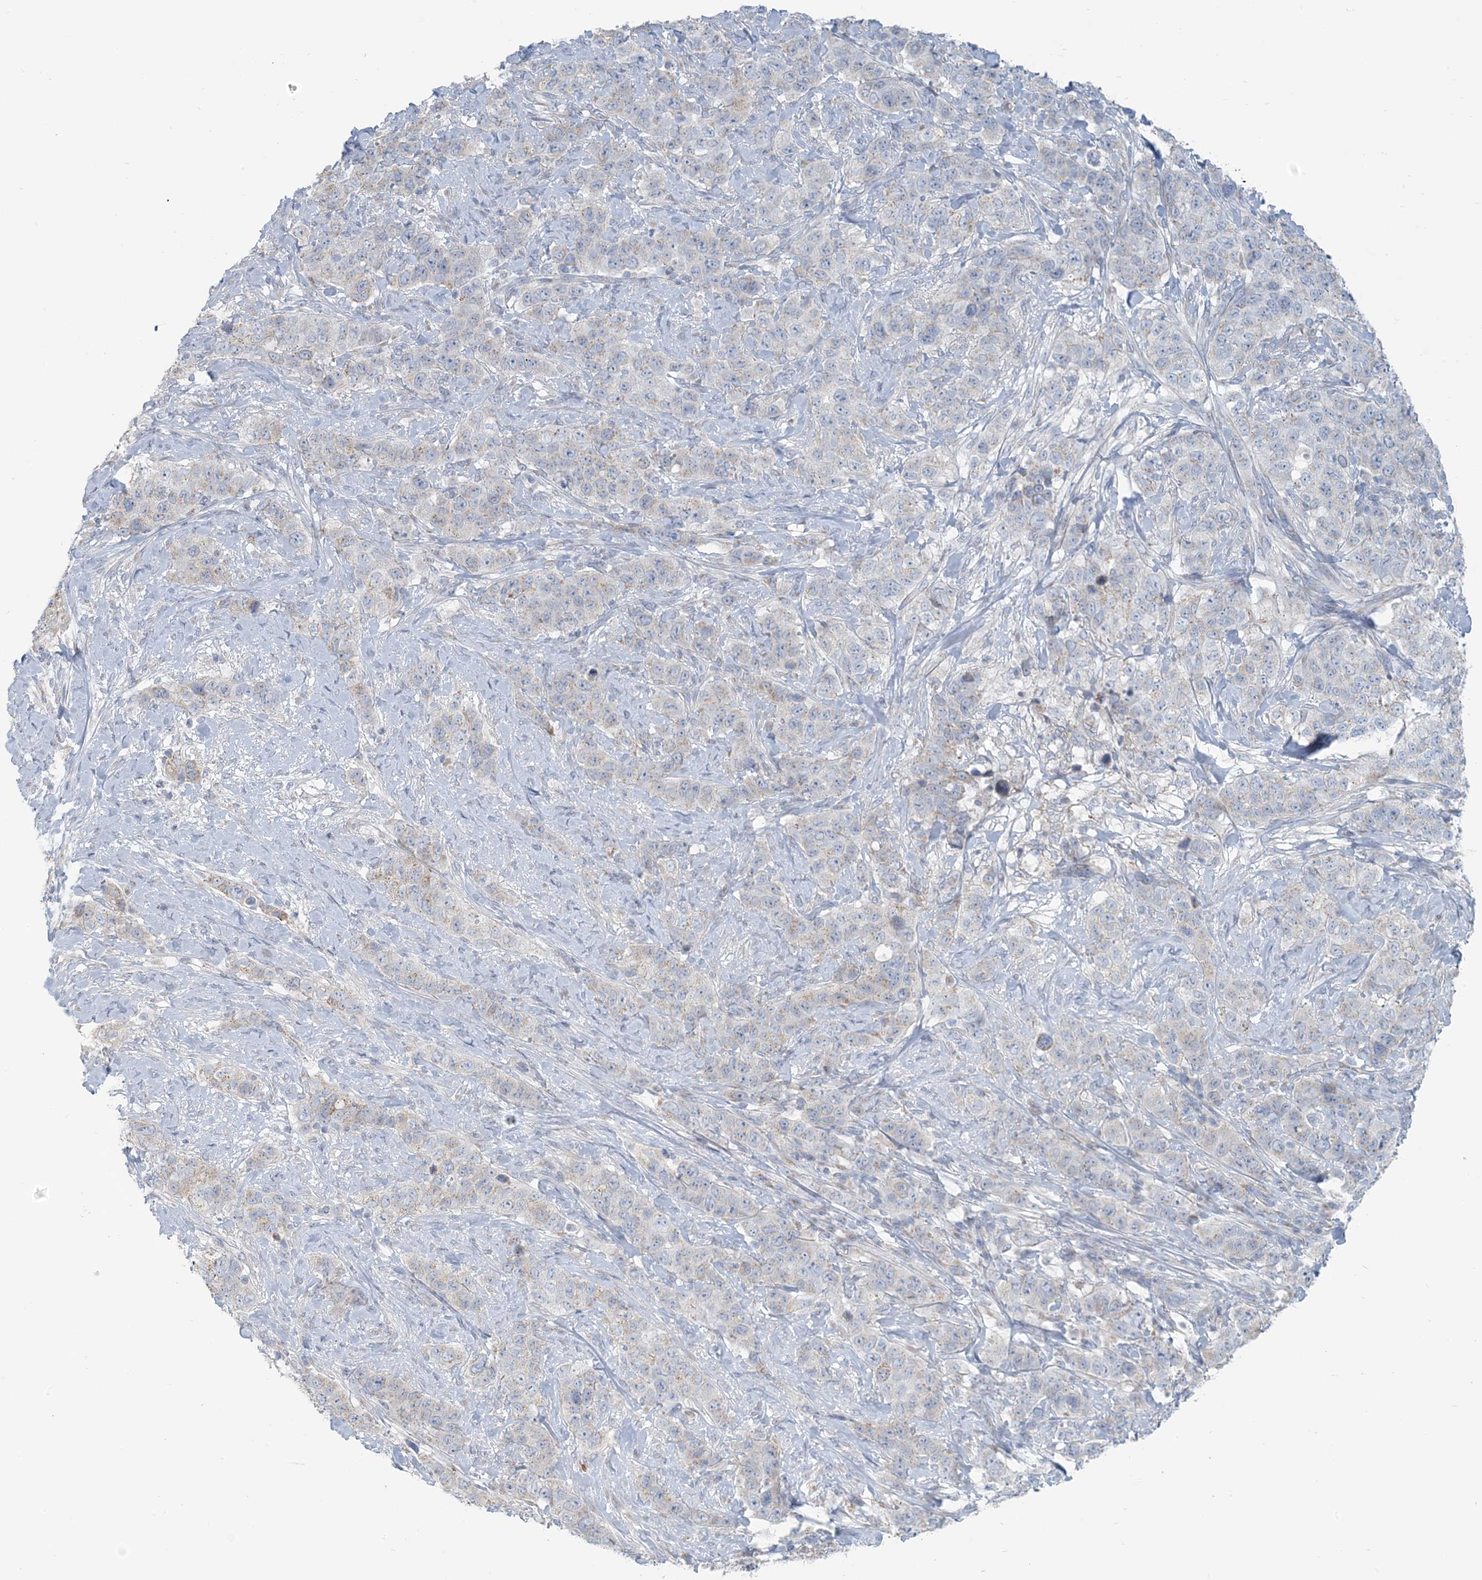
{"staining": {"intensity": "weak", "quantity": "25%-75%", "location": "cytoplasmic/membranous"}, "tissue": "stomach cancer", "cell_type": "Tumor cells", "image_type": "cancer", "snomed": [{"axis": "morphology", "description": "Adenocarcinoma, NOS"}, {"axis": "topography", "description": "Stomach"}], "caption": "IHC (DAB (3,3'-diaminobenzidine)) staining of stomach adenocarcinoma exhibits weak cytoplasmic/membranous protein positivity in approximately 25%-75% of tumor cells. The staining is performed using DAB brown chromogen to label protein expression. The nuclei are counter-stained blue using hematoxylin.", "gene": "SCML1", "patient": {"sex": "male", "age": 48}}